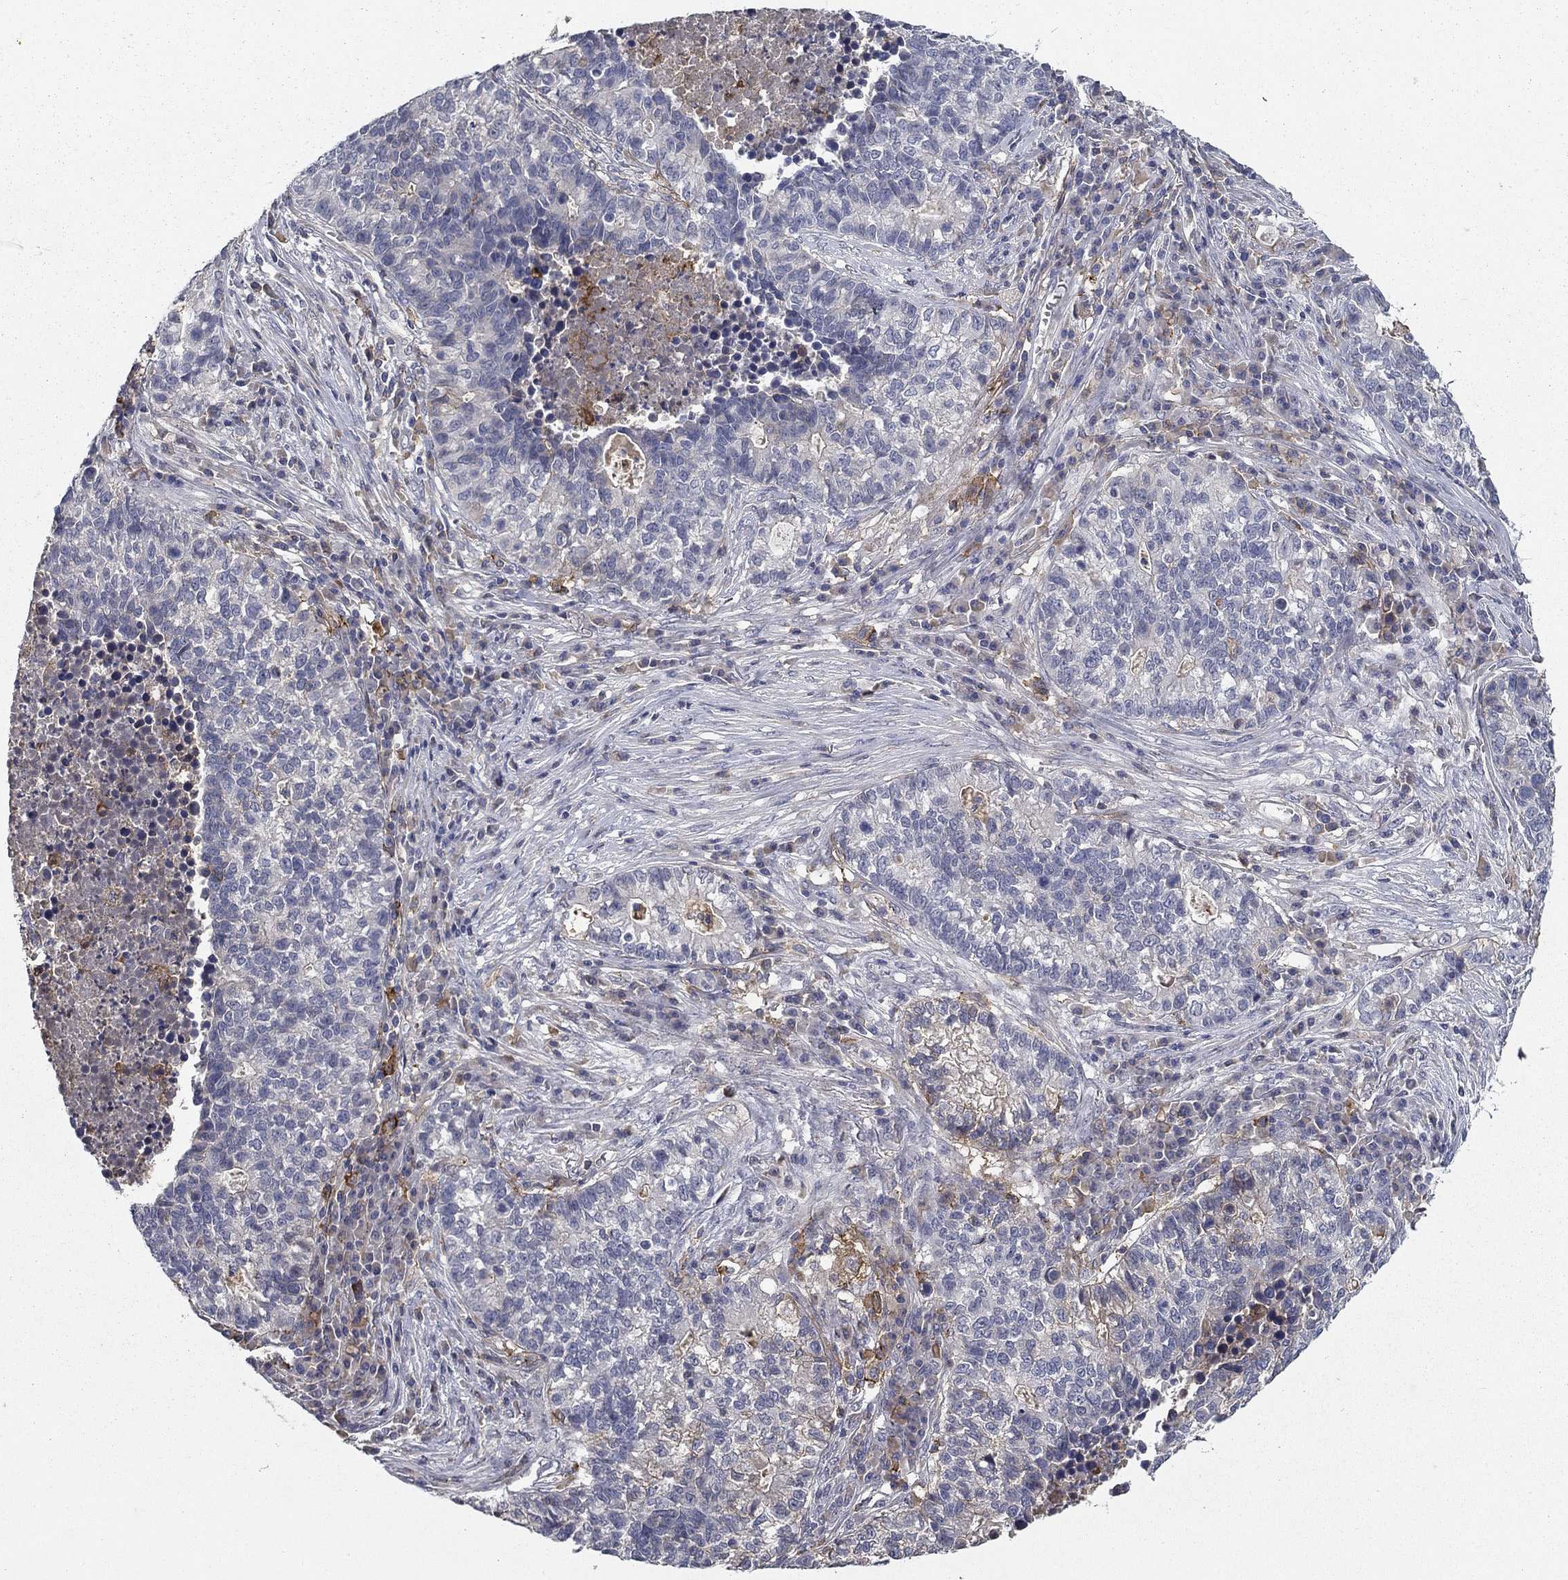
{"staining": {"intensity": "negative", "quantity": "none", "location": "none"}, "tissue": "lung cancer", "cell_type": "Tumor cells", "image_type": "cancer", "snomed": [{"axis": "morphology", "description": "Adenocarcinoma, NOS"}, {"axis": "topography", "description": "Lung"}], "caption": "Tumor cells show no significant protein positivity in lung adenocarcinoma. (DAB IHC, high magnification).", "gene": "CD274", "patient": {"sex": "male", "age": 57}}